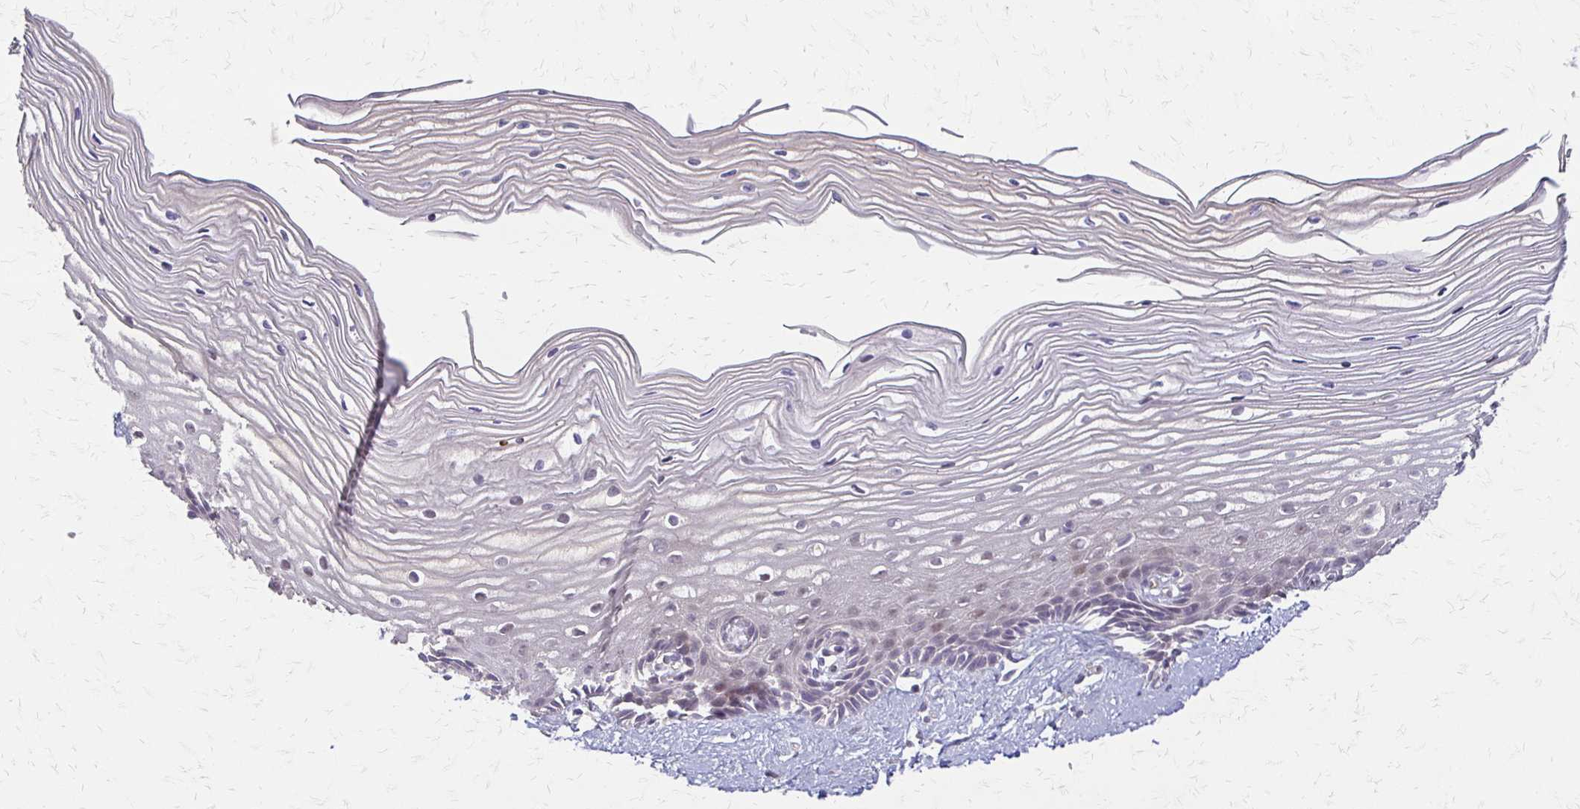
{"staining": {"intensity": "negative", "quantity": "none", "location": "none"}, "tissue": "cervix", "cell_type": "Squamous epithelial cells", "image_type": "normal", "snomed": [{"axis": "morphology", "description": "Normal tissue, NOS"}, {"axis": "topography", "description": "Cervix"}], "caption": "Immunohistochemistry histopathology image of normal cervix: human cervix stained with DAB (3,3'-diaminobenzidine) displays no significant protein expression in squamous epithelial cells.", "gene": "CFL2", "patient": {"sex": "female", "age": 40}}